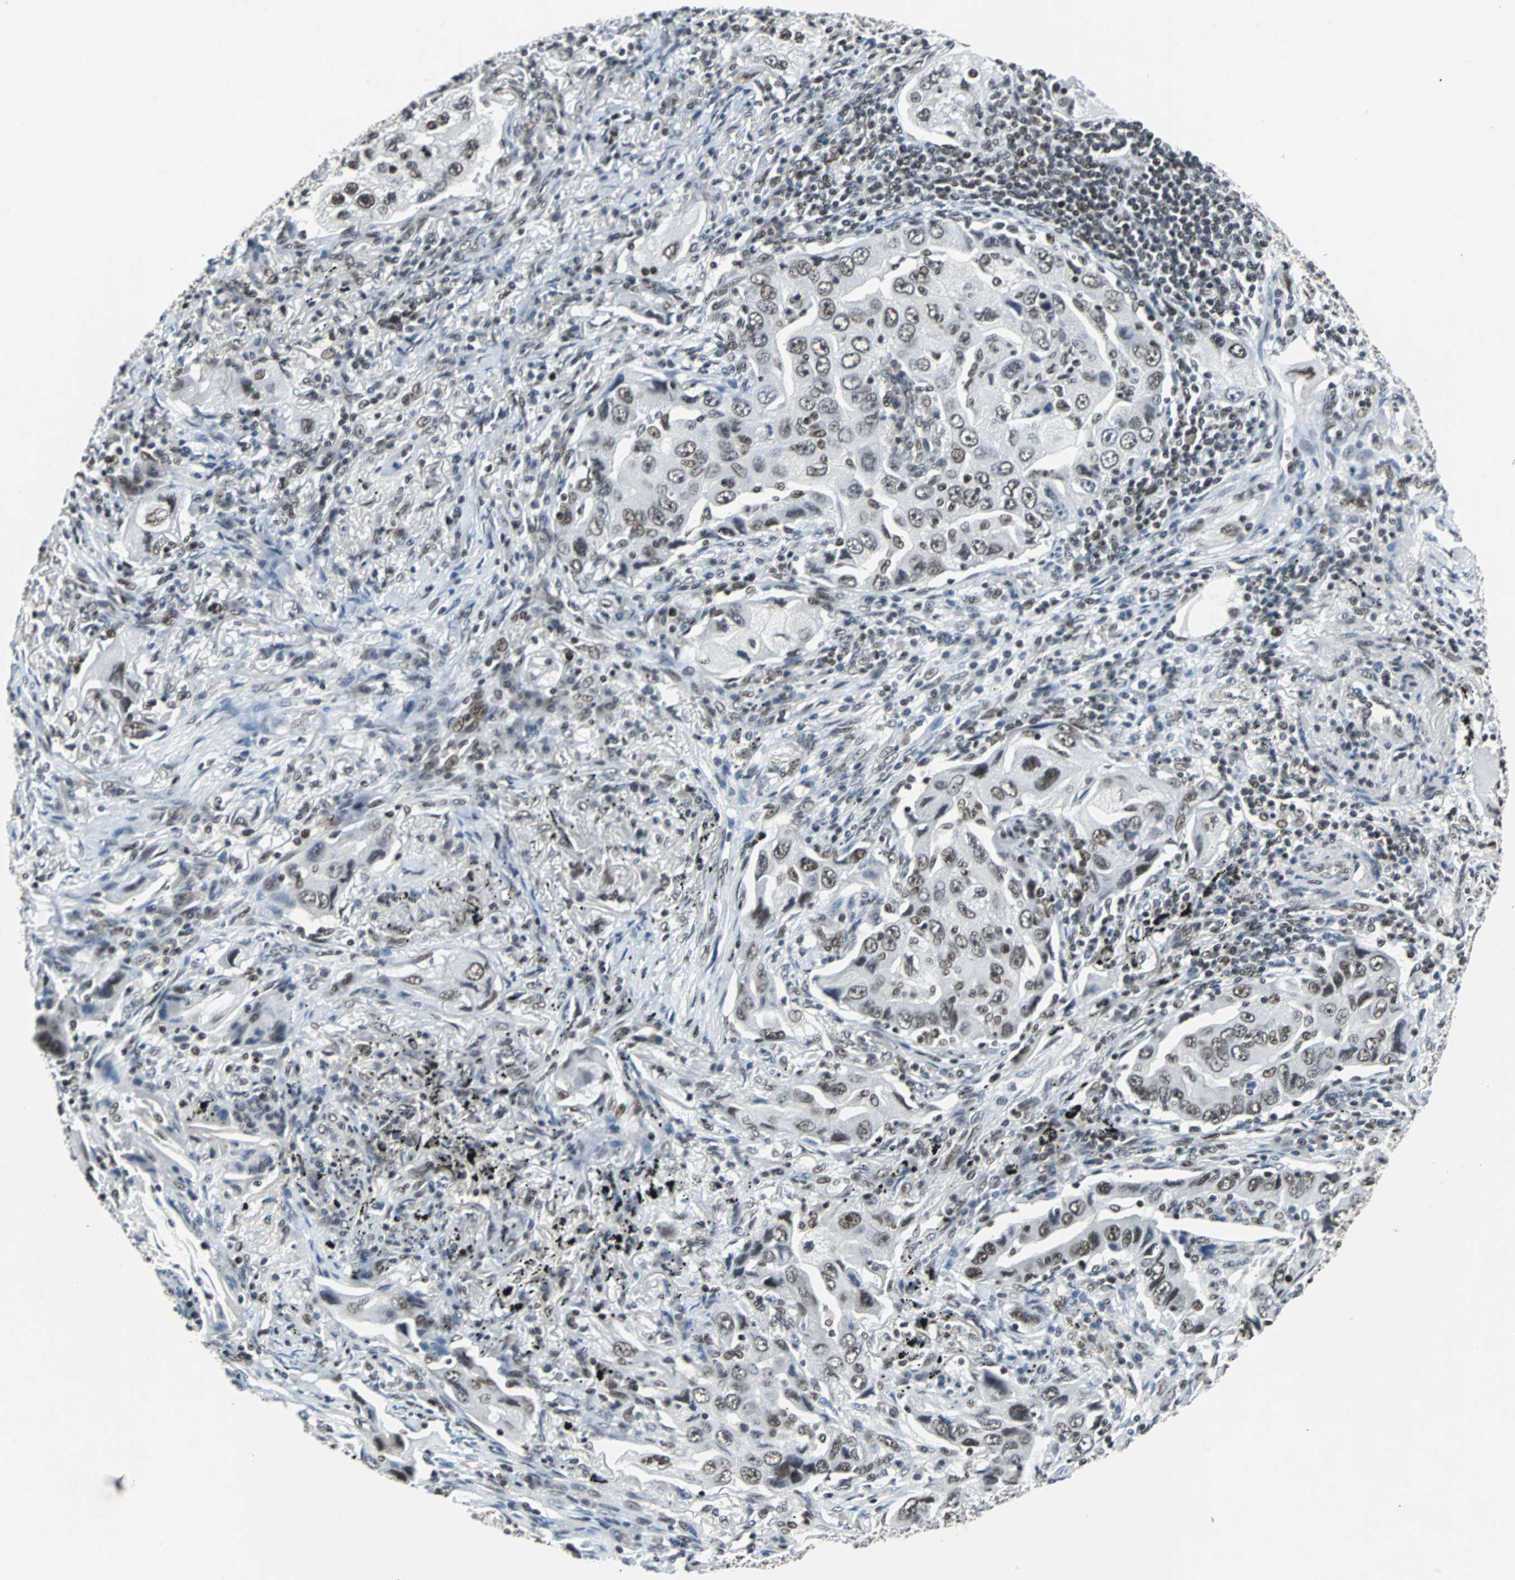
{"staining": {"intensity": "moderate", "quantity": ">75%", "location": "nuclear"}, "tissue": "lung cancer", "cell_type": "Tumor cells", "image_type": "cancer", "snomed": [{"axis": "morphology", "description": "Adenocarcinoma, NOS"}, {"axis": "topography", "description": "Lung"}], "caption": "A medium amount of moderate nuclear expression is identified in about >75% of tumor cells in adenocarcinoma (lung) tissue.", "gene": "GATAD2A", "patient": {"sex": "female", "age": 65}}